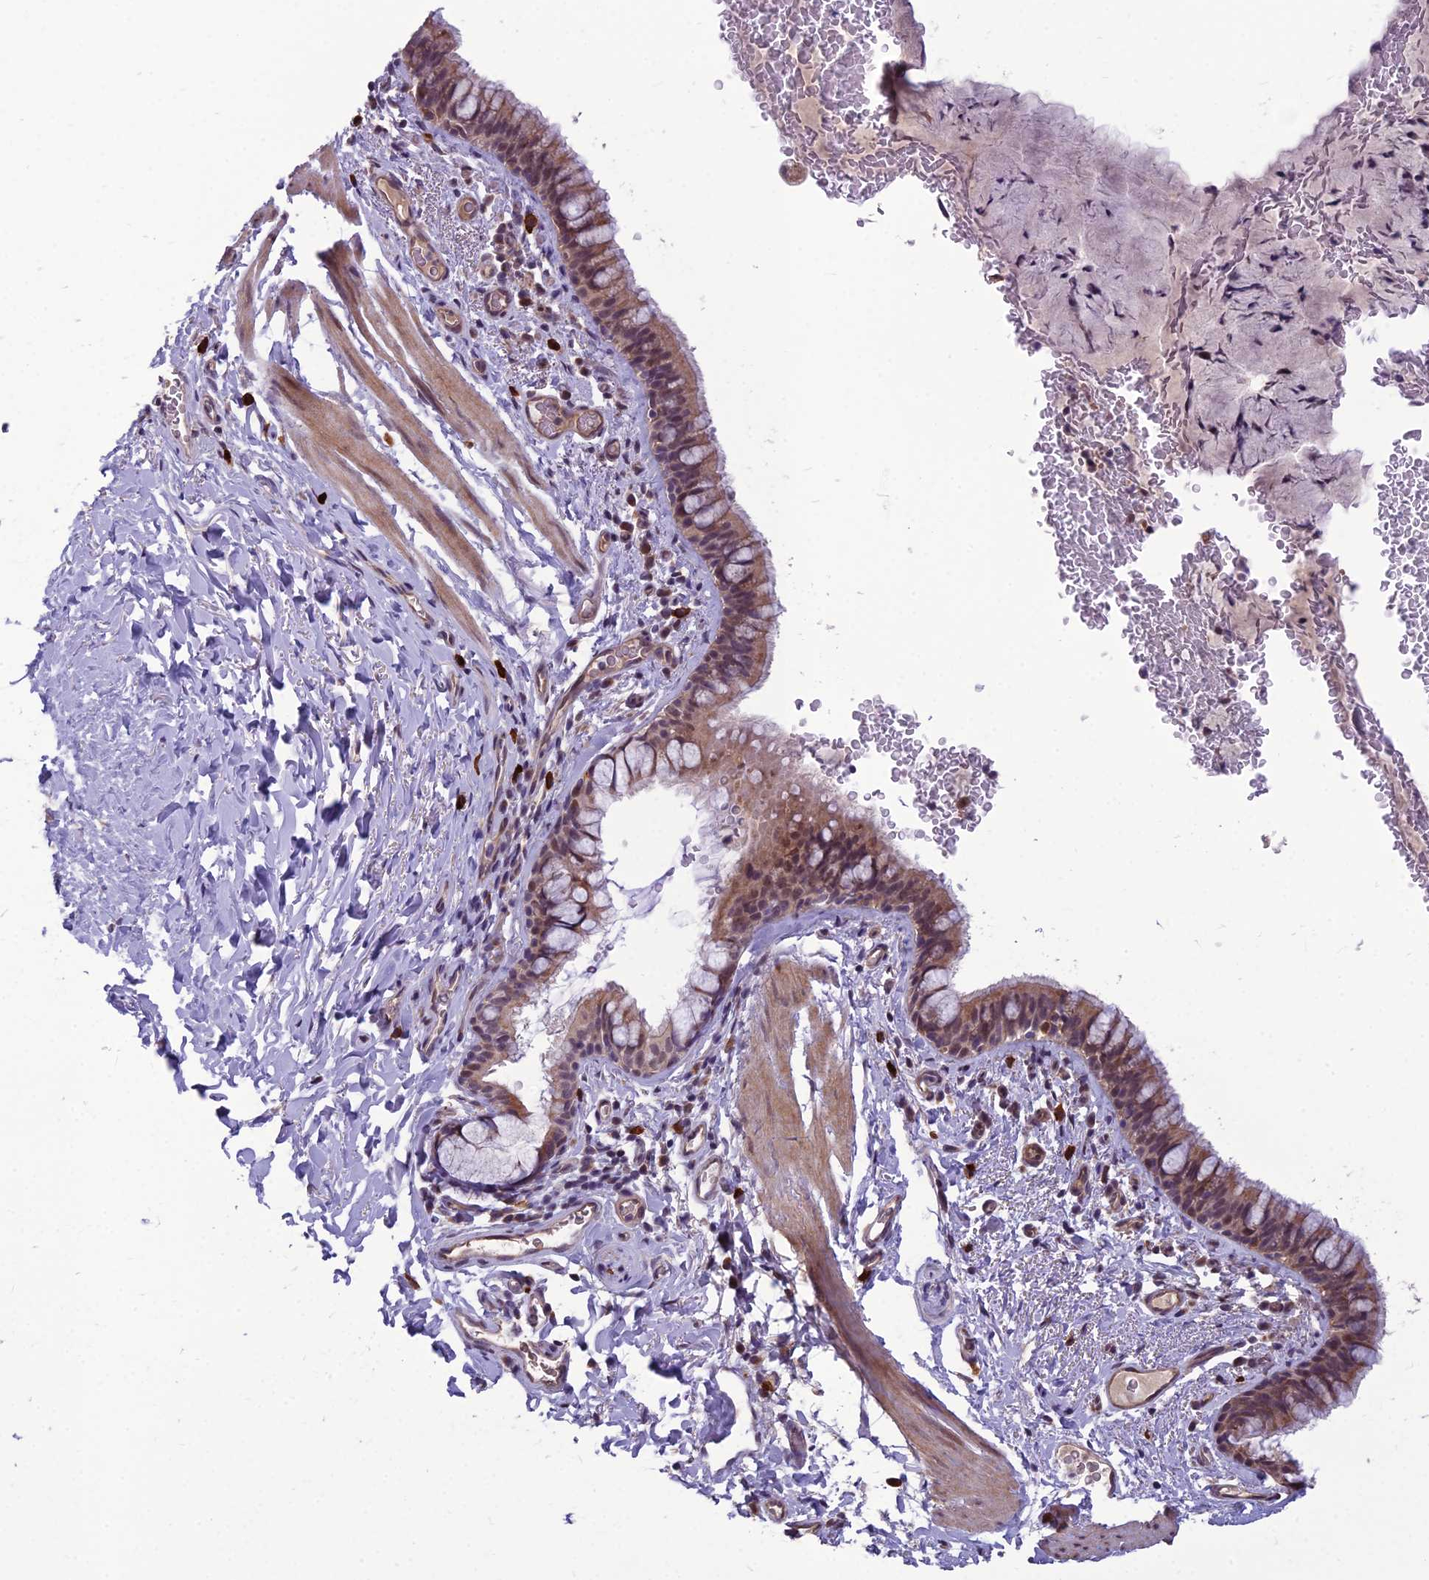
{"staining": {"intensity": "weak", "quantity": ">75%", "location": "cytoplasmic/membranous,nuclear"}, "tissue": "bronchus", "cell_type": "Respiratory epithelial cells", "image_type": "normal", "snomed": [{"axis": "morphology", "description": "Normal tissue, NOS"}, {"axis": "topography", "description": "Cartilage tissue"}, {"axis": "topography", "description": "Bronchus"}], "caption": "This photomicrograph demonstrates unremarkable bronchus stained with IHC to label a protein in brown. The cytoplasmic/membranous,nuclear of respiratory epithelial cells show weak positivity for the protein. Nuclei are counter-stained blue.", "gene": "FBRS", "patient": {"sex": "female", "age": 36}}